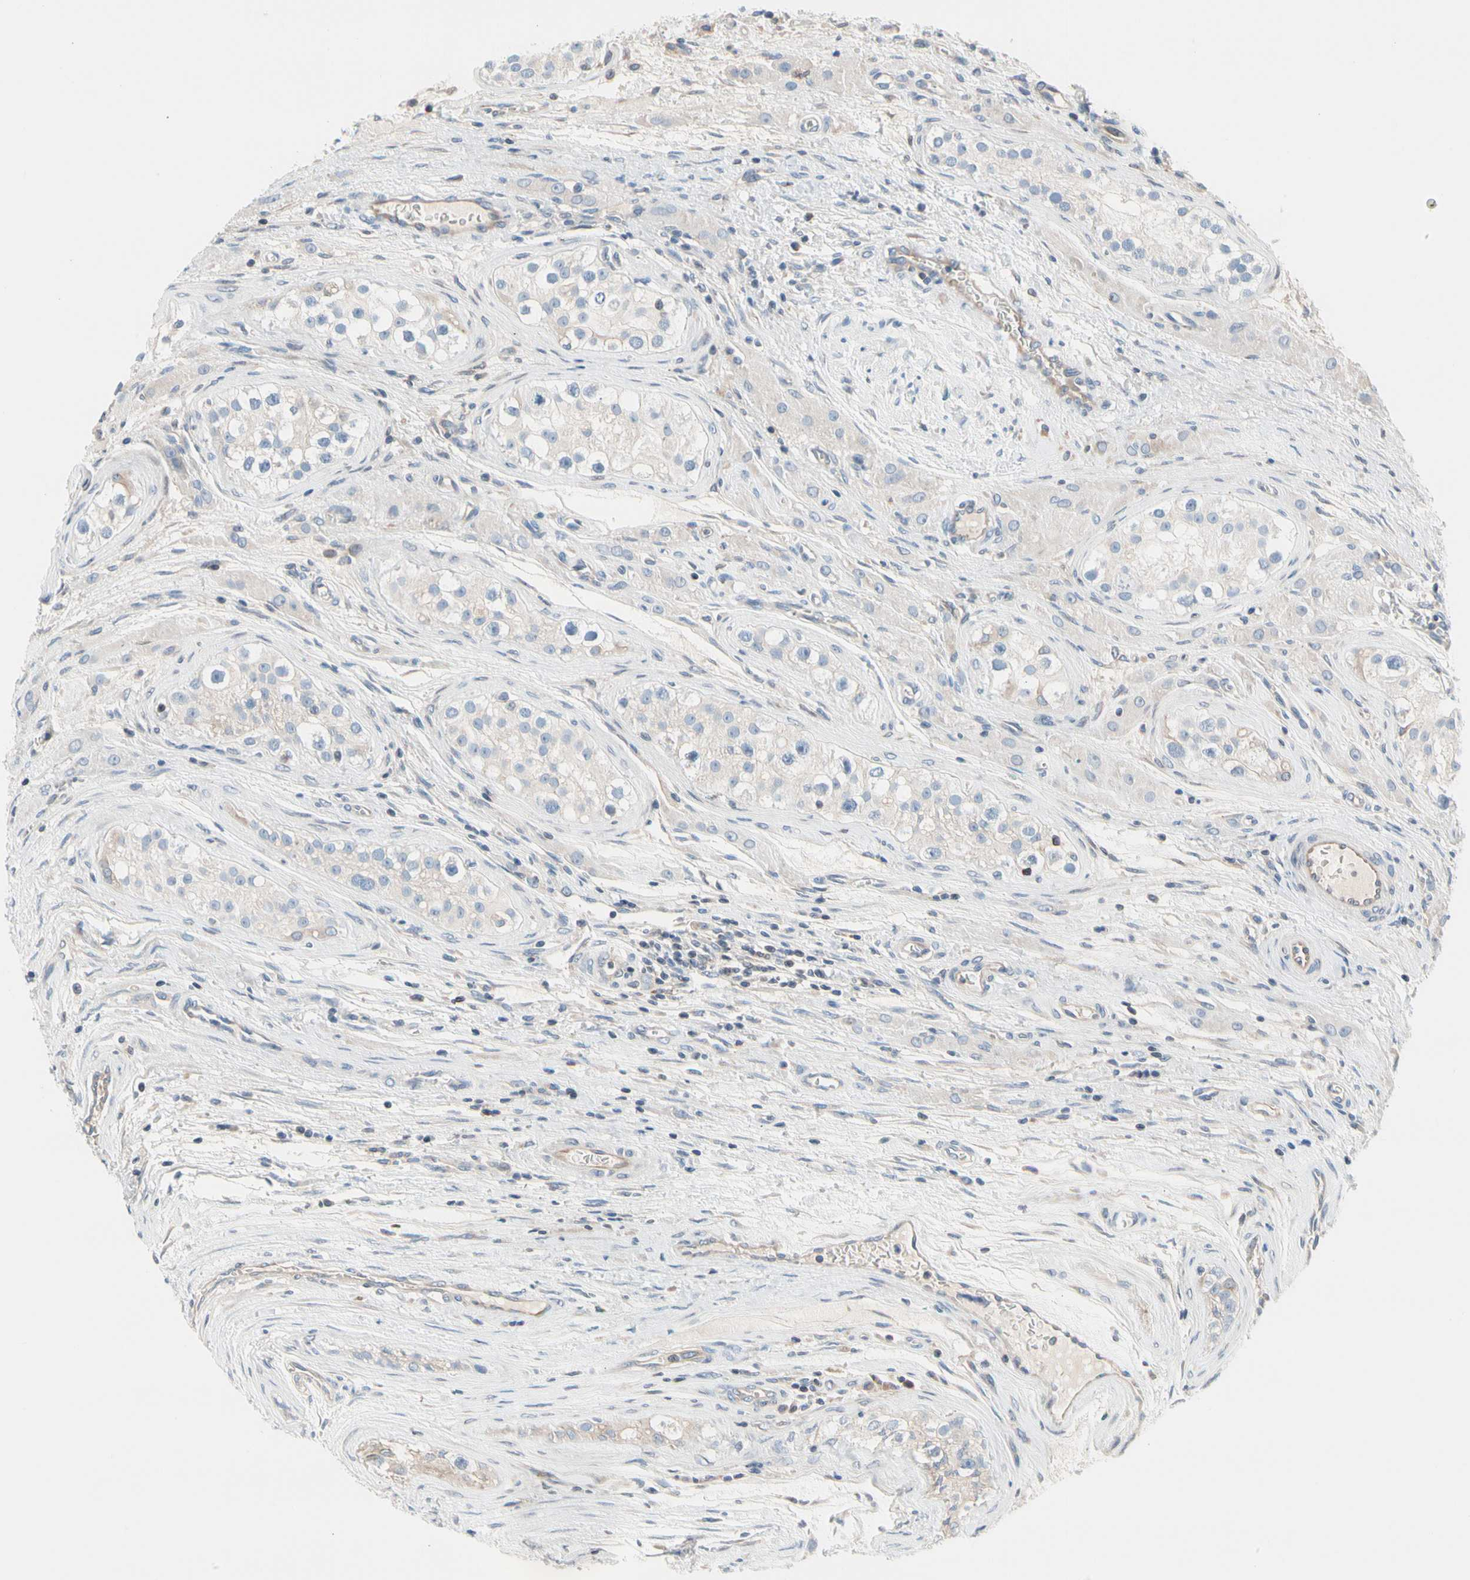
{"staining": {"intensity": "negative", "quantity": "none", "location": "none"}, "tissue": "testis cancer", "cell_type": "Tumor cells", "image_type": "cancer", "snomed": [{"axis": "morphology", "description": "Carcinoma, Embryonal, NOS"}, {"axis": "topography", "description": "Testis"}], "caption": "Tumor cells are negative for protein expression in human testis cancer.", "gene": "MAP3K3", "patient": {"sex": "male", "age": 28}}